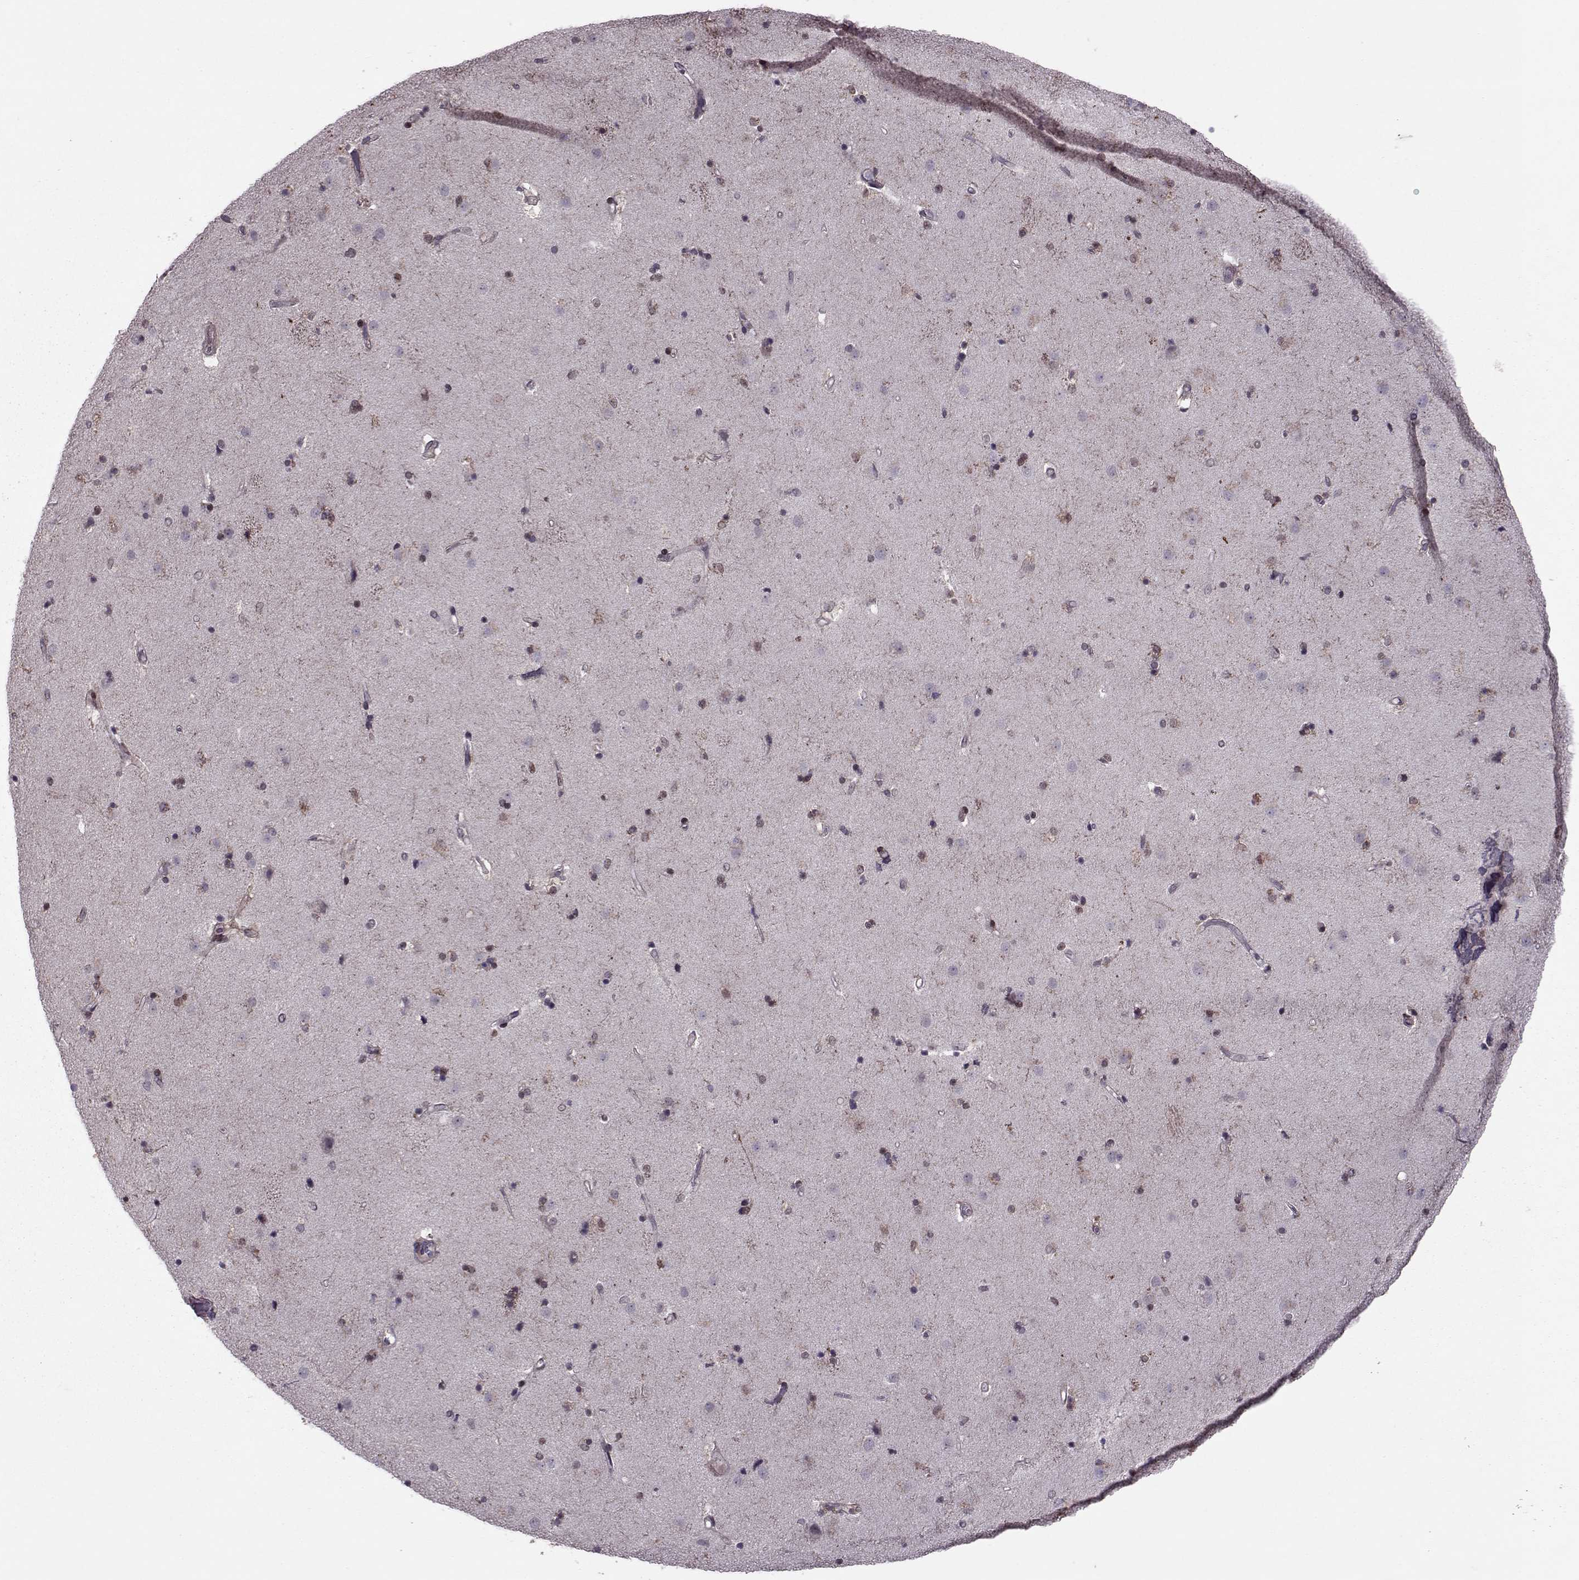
{"staining": {"intensity": "weak", "quantity": "<25%", "location": "cytoplasmic/membranous"}, "tissue": "caudate", "cell_type": "Glial cells", "image_type": "normal", "snomed": [{"axis": "morphology", "description": "Normal tissue, NOS"}, {"axis": "topography", "description": "Lateral ventricle wall"}], "caption": "Immunohistochemistry (IHC) photomicrograph of benign caudate: caudate stained with DAB (3,3'-diaminobenzidine) reveals no significant protein expression in glial cells.", "gene": "CDK4", "patient": {"sex": "female", "age": 71}}